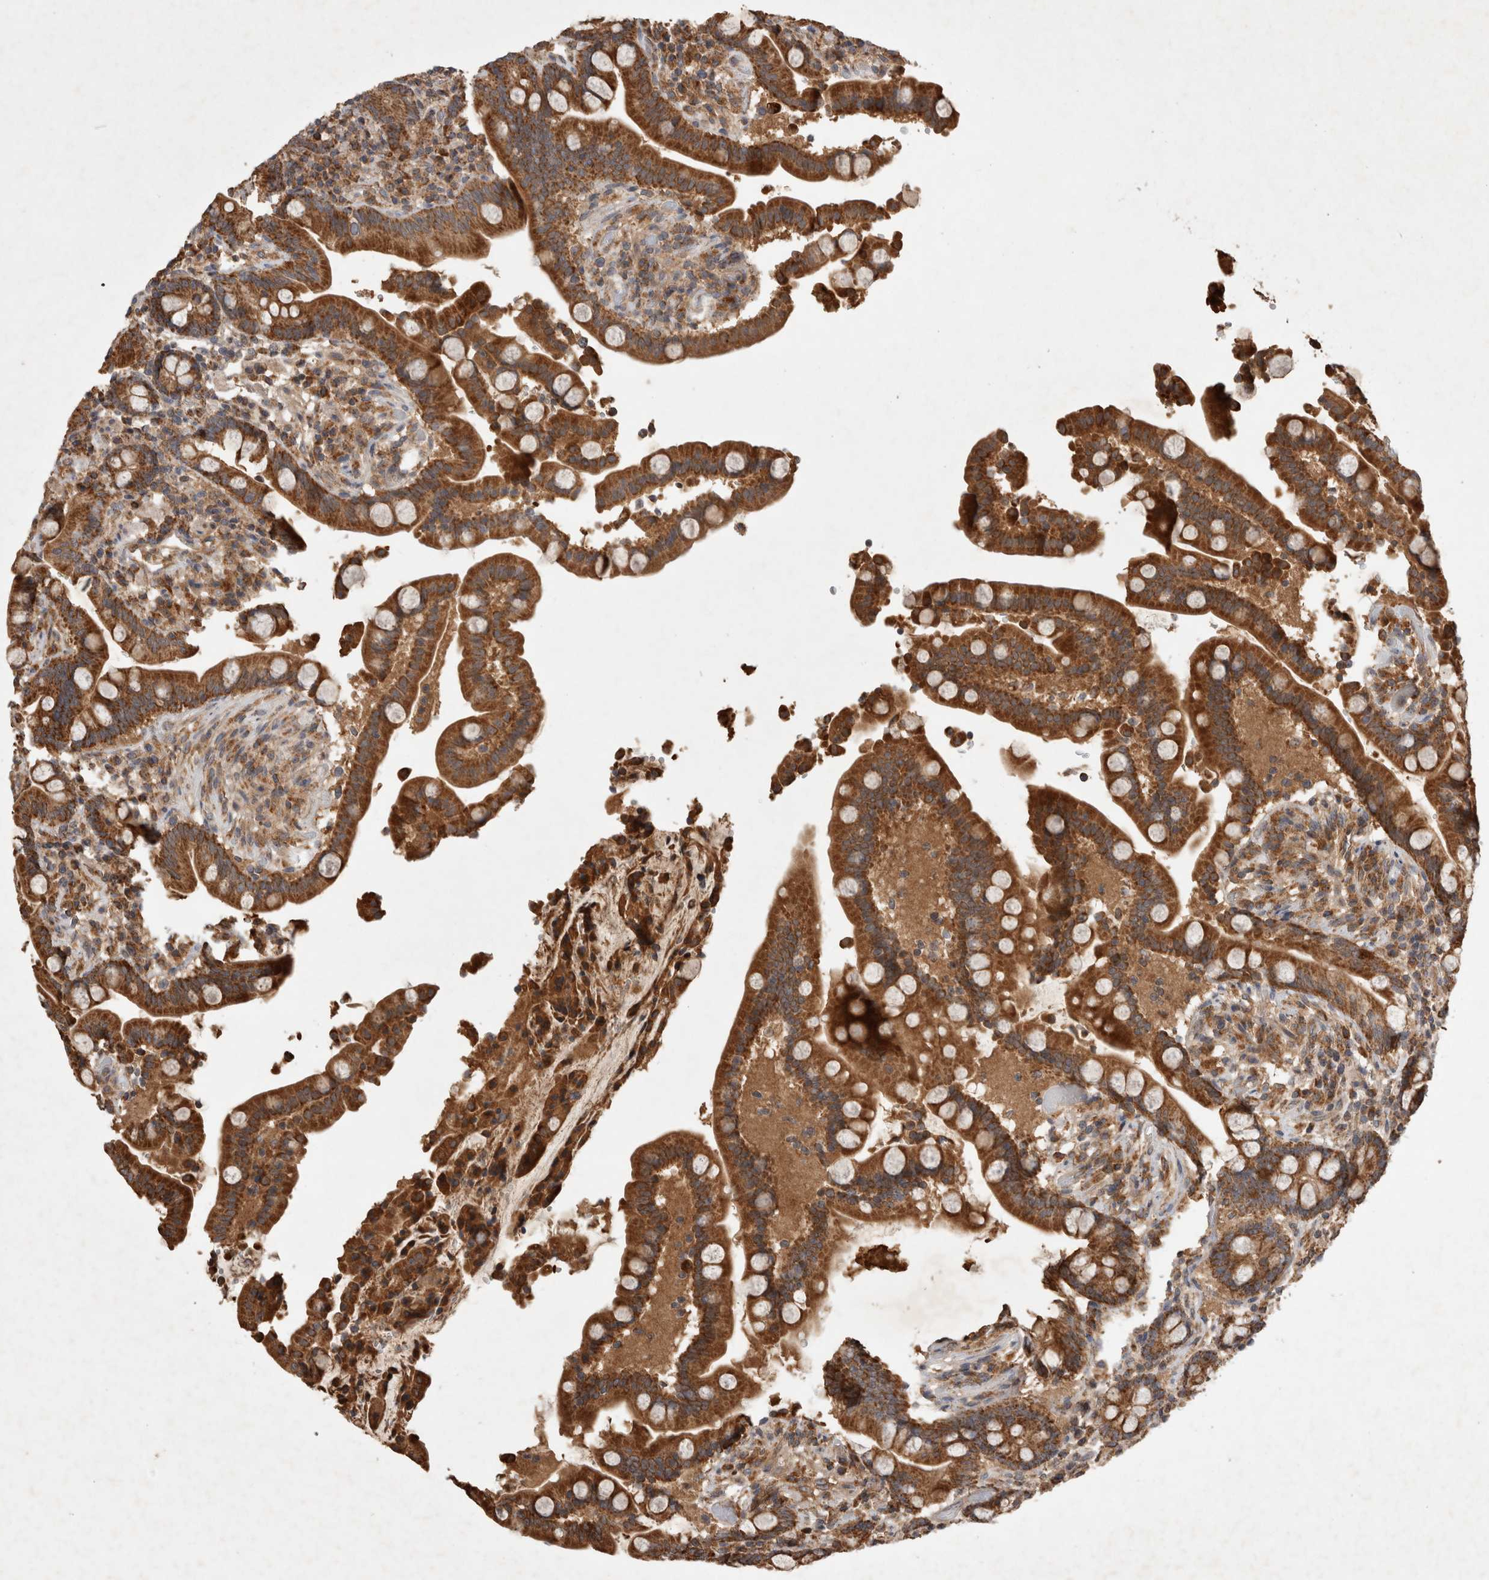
{"staining": {"intensity": "moderate", "quantity": ">75%", "location": "cytoplasmic/membranous"}, "tissue": "colon", "cell_type": "Endothelial cells", "image_type": "normal", "snomed": [{"axis": "morphology", "description": "Normal tissue, NOS"}, {"axis": "topography", "description": "Colon"}], "caption": "Immunohistochemistry (DAB (3,3'-diaminobenzidine)) staining of unremarkable human colon shows moderate cytoplasmic/membranous protein expression in approximately >75% of endothelial cells.", "gene": "SERAC1", "patient": {"sex": "male", "age": 73}}